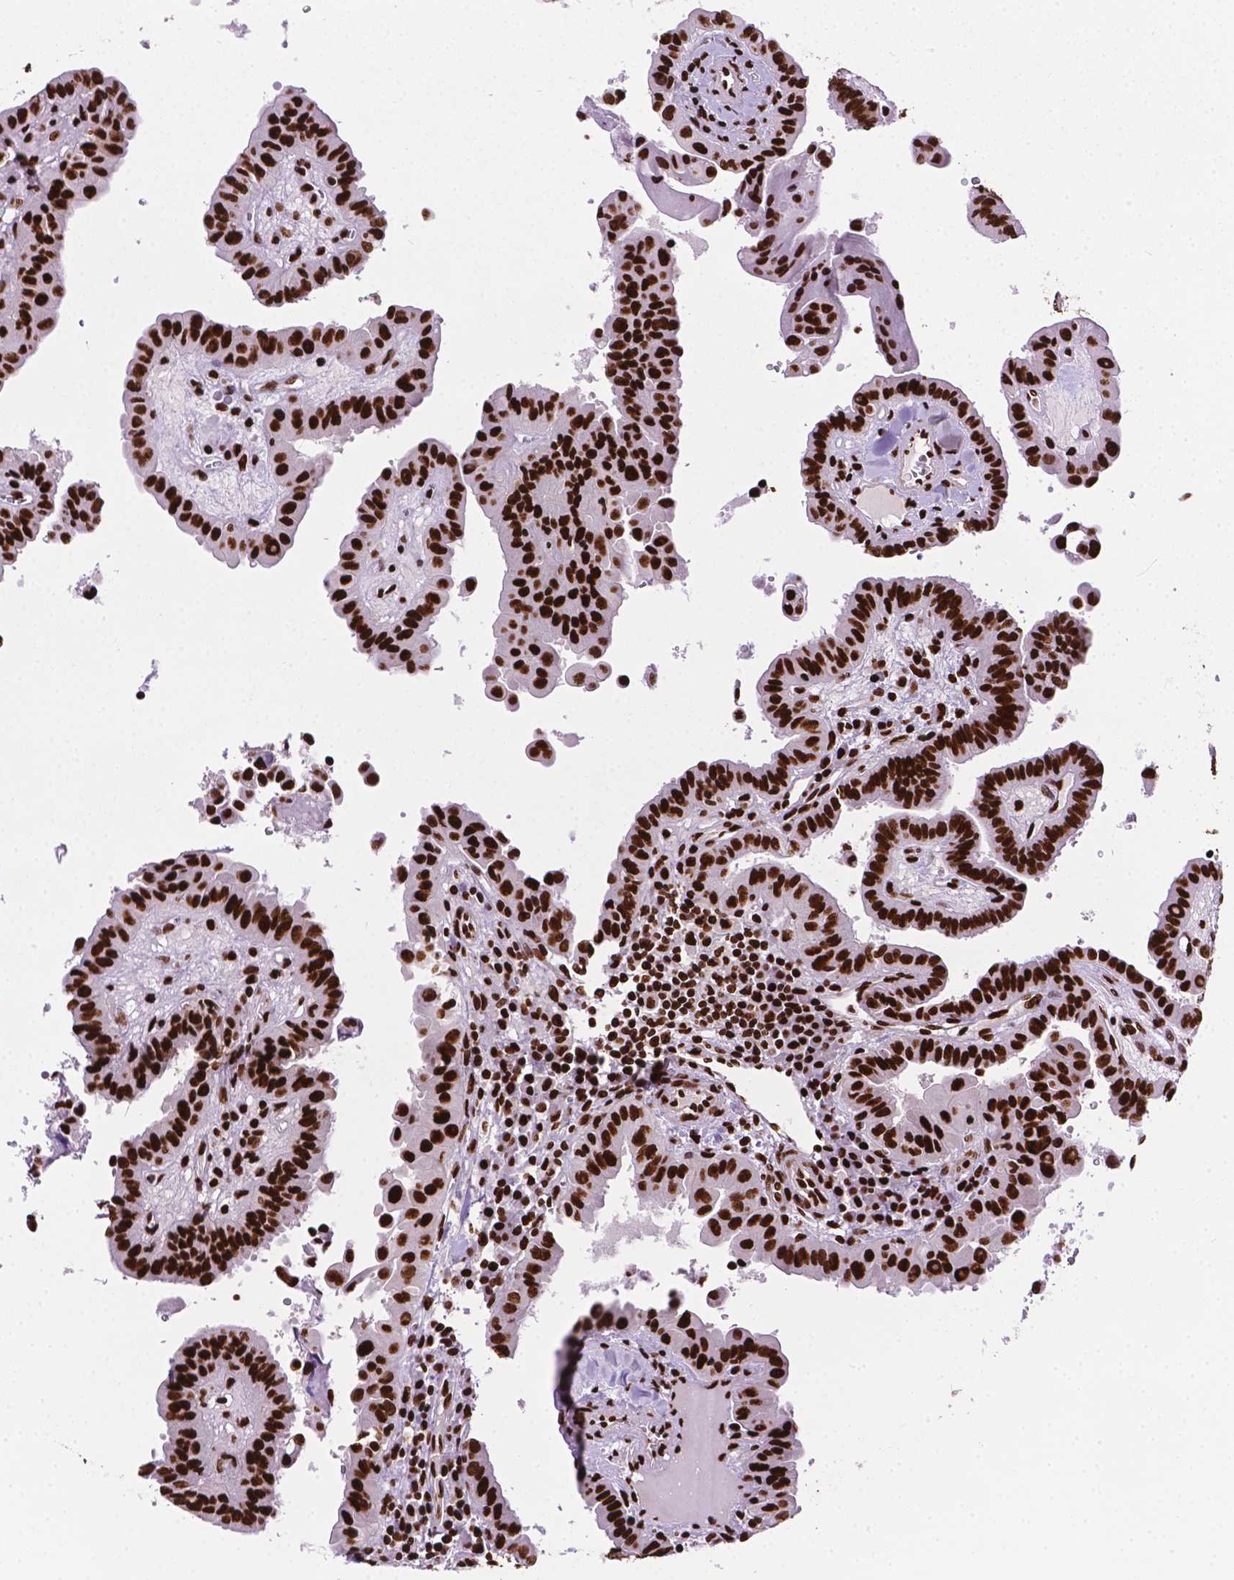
{"staining": {"intensity": "strong", "quantity": ">75%", "location": "nuclear"}, "tissue": "thyroid cancer", "cell_type": "Tumor cells", "image_type": "cancer", "snomed": [{"axis": "morphology", "description": "Papillary adenocarcinoma, NOS"}, {"axis": "topography", "description": "Thyroid gland"}], "caption": "Human thyroid cancer stained with a brown dye demonstrates strong nuclear positive staining in about >75% of tumor cells.", "gene": "SMIM5", "patient": {"sex": "female", "age": 37}}